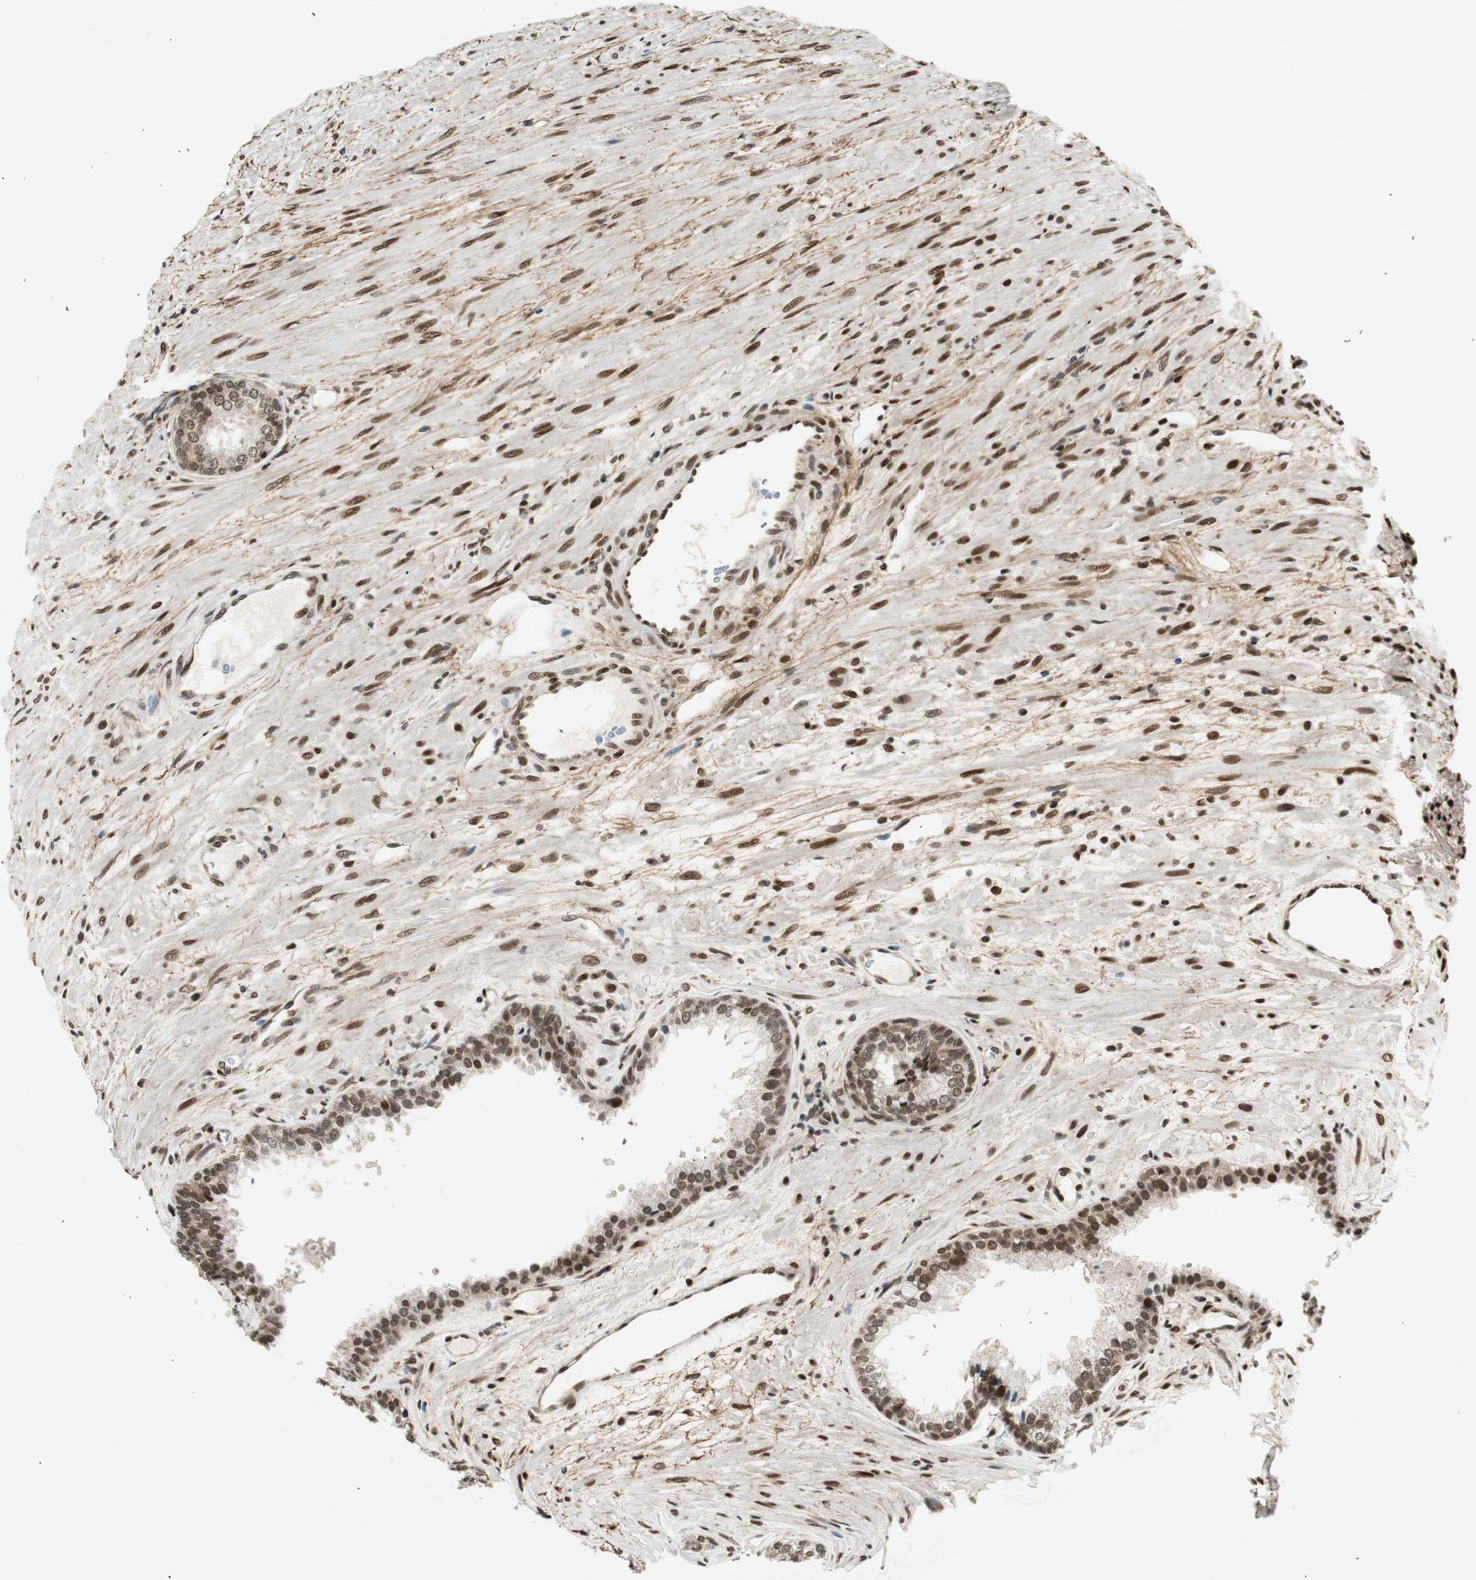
{"staining": {"intensity": "moderate", "quantity": ">75%", "location": "nuclear"}, "tissue": "prostate", "cell_type": "Glandular cells", "image_type": "normal", "snomed": [{"axis": "morphology", "description": "Normal tissue, NOS"}, {"axis": "topography", "description": "Prostate"}], "caption": "Glandular cells reveal medium levels of moderate nuclear expression in about >75% of cells in benign prostate.", "gene": "RING1", "patient": {"sex": "male", "age": 76}}